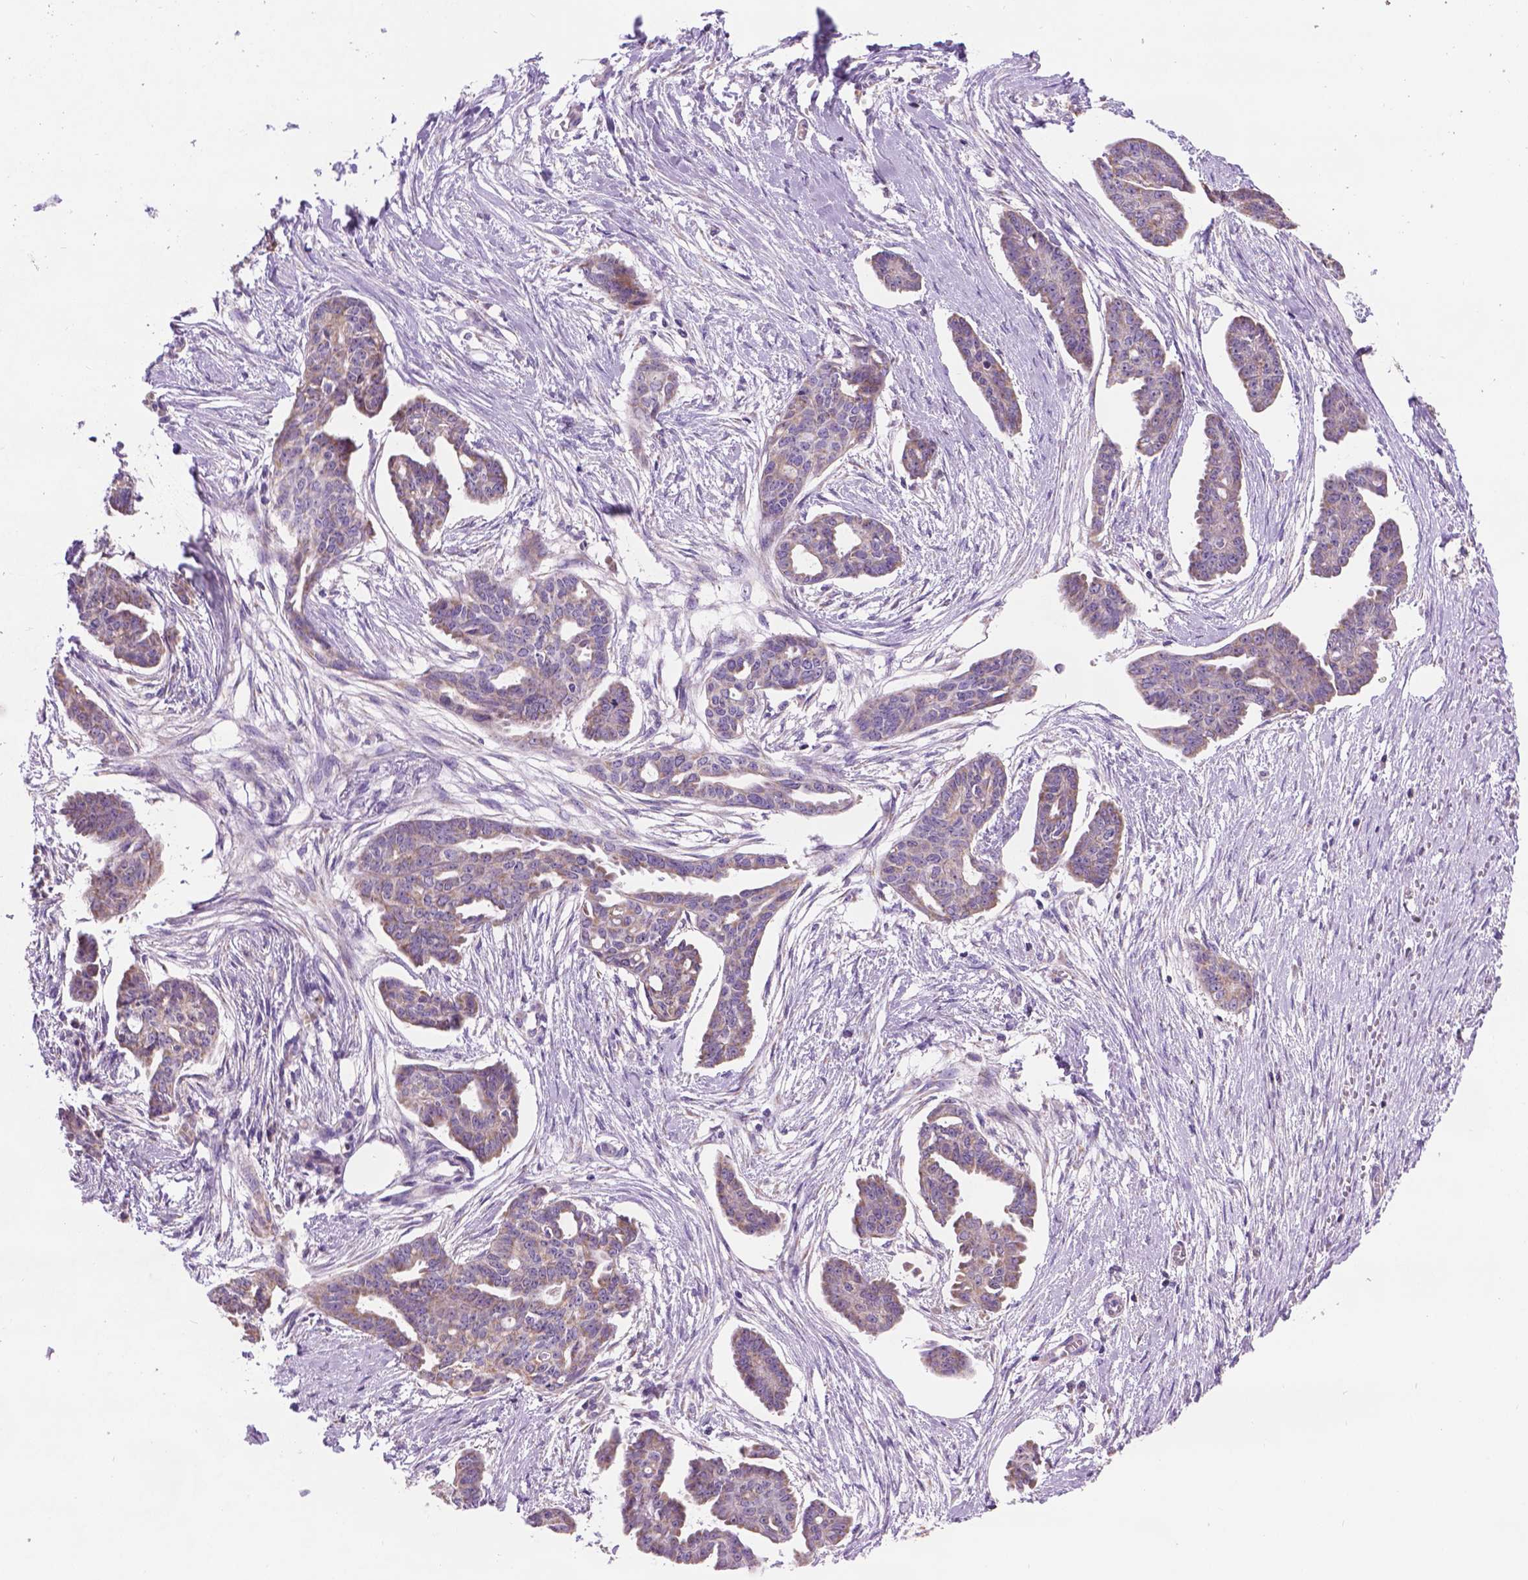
{"staining": {"intensity": "negative", "quantity": "none", "location": "none"}, "tissue": "ovarian cancer", "cell_type": "Tumor cells", "image_type": "cancer", "snomed": [{"axis": "morphology", "description": "Cystadenocarcinoma, serous, NOS"}, {"axis": "topography", "description": "Ovary"}], "caption": "Tumor cells show no significant staining in serous cystadenocarcinoma (ovarian). (Stains: DAB immunohistochemistry (IHC) with hematoxylin counter stain, Microscopy: brightfield microscopy at high magnification).", "gene": "CSPG5", "patient": {"sex": "female", "age": 71}}